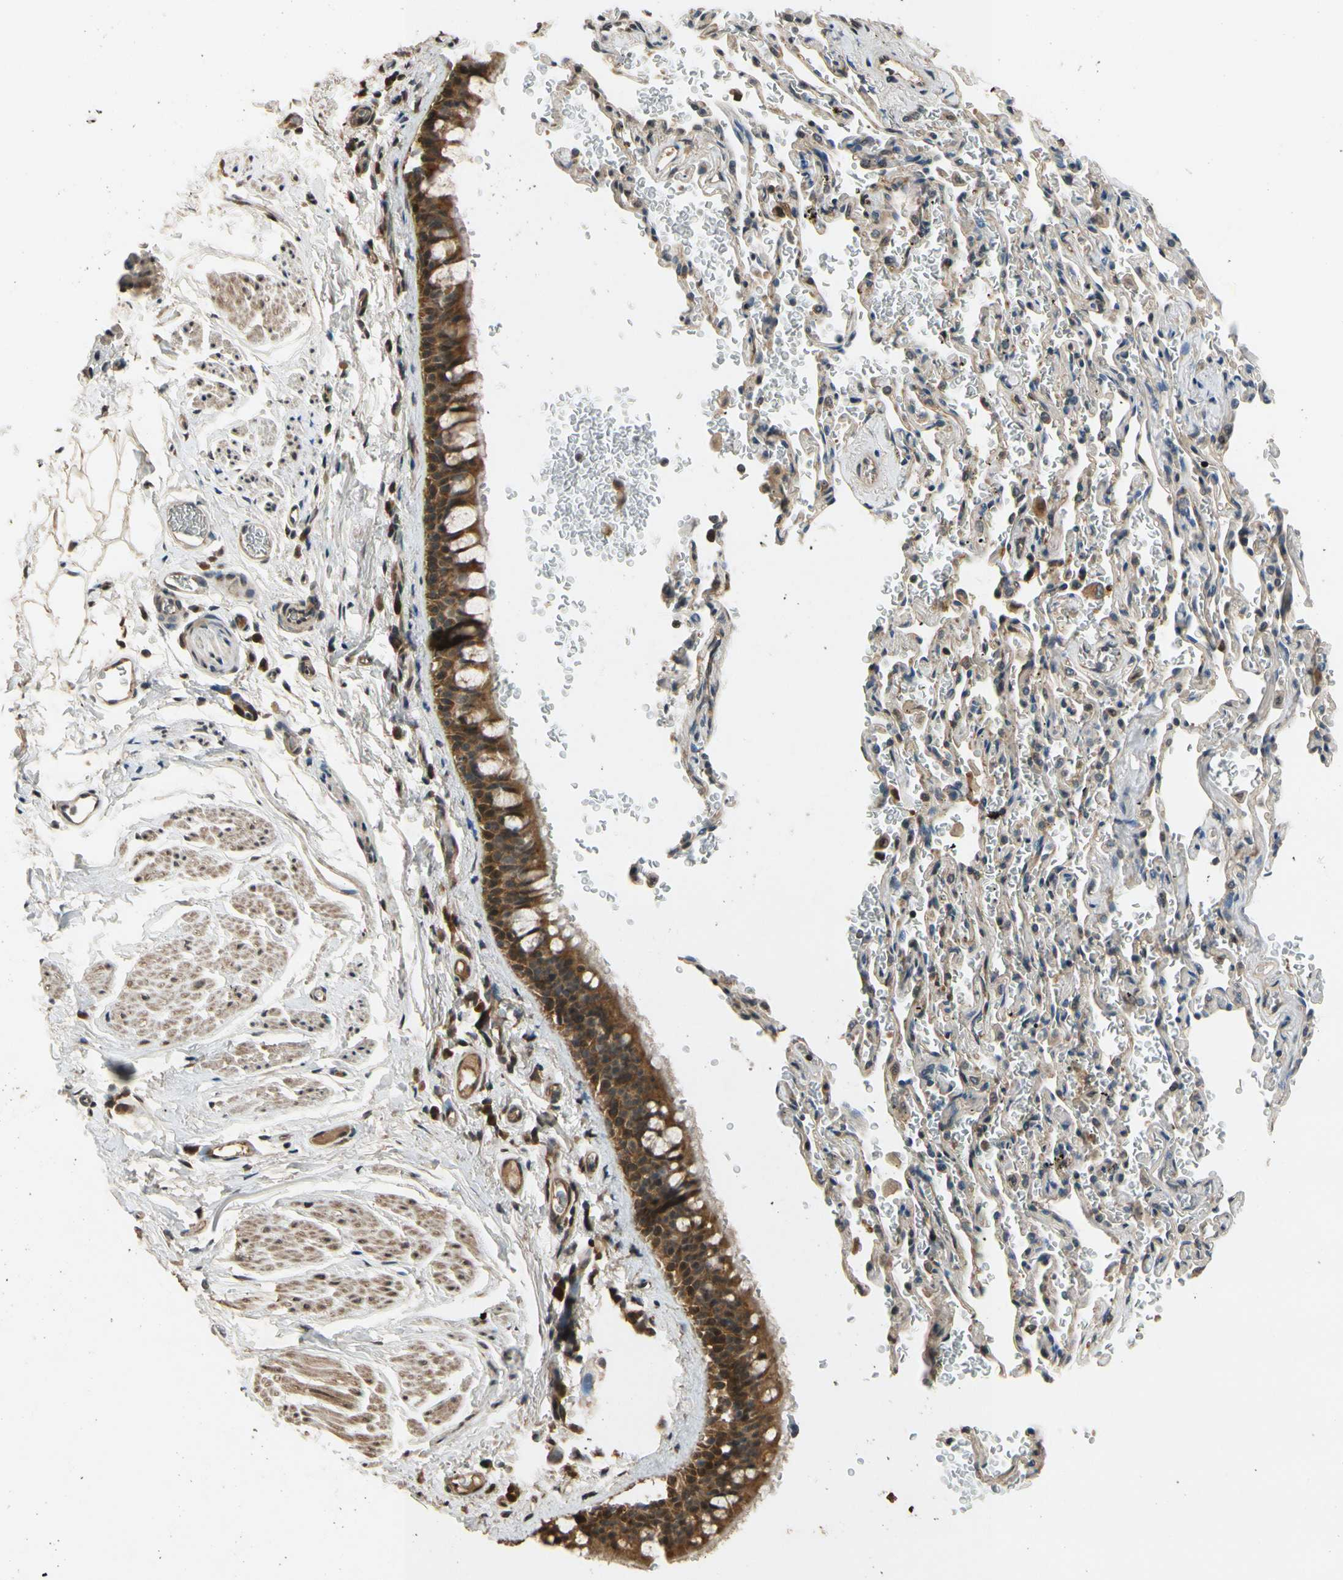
{"staining": {"intensity": "strong", "quantity": ">75%", "location": "cytoplasmic/membranous"}, "tissue": "bronchus", "cell_type": "Respiratory epithelial cells", "image_type": "normal", "snomed": [{"axis": "morphology", "description": "Normal tissue, NOS"}, {"axis": "morphology", "description": "Malignant melanoma, Metastatic site"}, {"axis": "topography", "description": "Bronchus"}, {"axis": "topography", "description": "Lung"}], "caption": "The micrograph demonstrates staining of normal bronchus, revealing strong cytoplasmic/membranous protein staining (brown color) within respiratory epithelial cells. Immunohistochemistry (ihc) stains the protein of interest in brown and the nuclei are stained blue.", "gene": "TMEM230", "patient": {"sex": "male", "age": 64}}